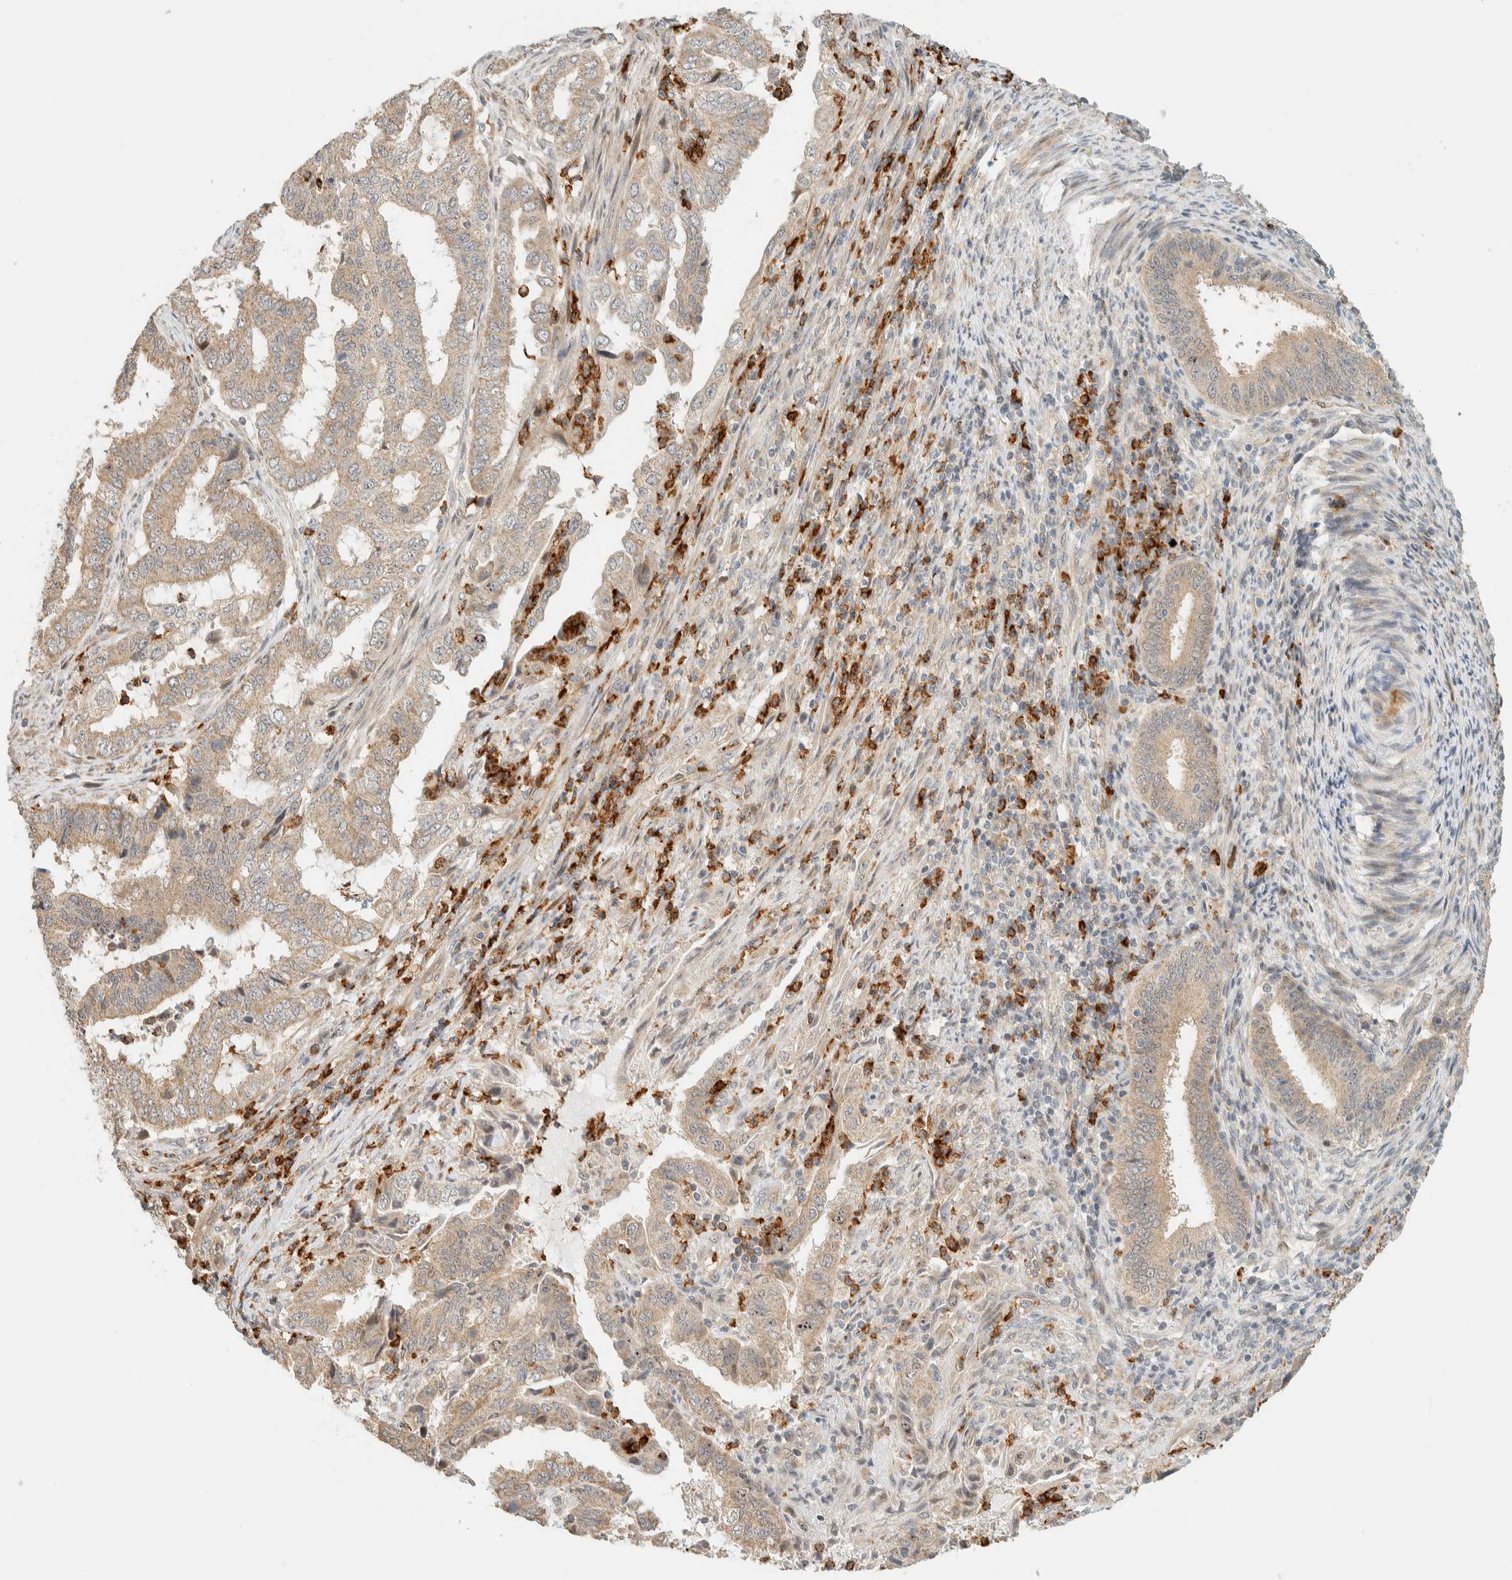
{"staining": {"intensity": "weak", "quantity": ">75%", "location": "cytoplasmic/membranous"}, "tissue": "endometrial cancer", "cell_type": "Tumor cells", "image_type": "cancer", "snomed": [{"axis": "morphology", "description": "Adenocarcinoma, NOS"}, {"axis": "topography", "description": "Endometrium"}], "caption": "Protein expression analysis of adenocarcinoma (endometrial) demonstrates weak cytoplasmic/membranous staining in about >75% of tumor cells.", "gene": "CCDC171", "patient": {"sex": "female", "age": 51}}